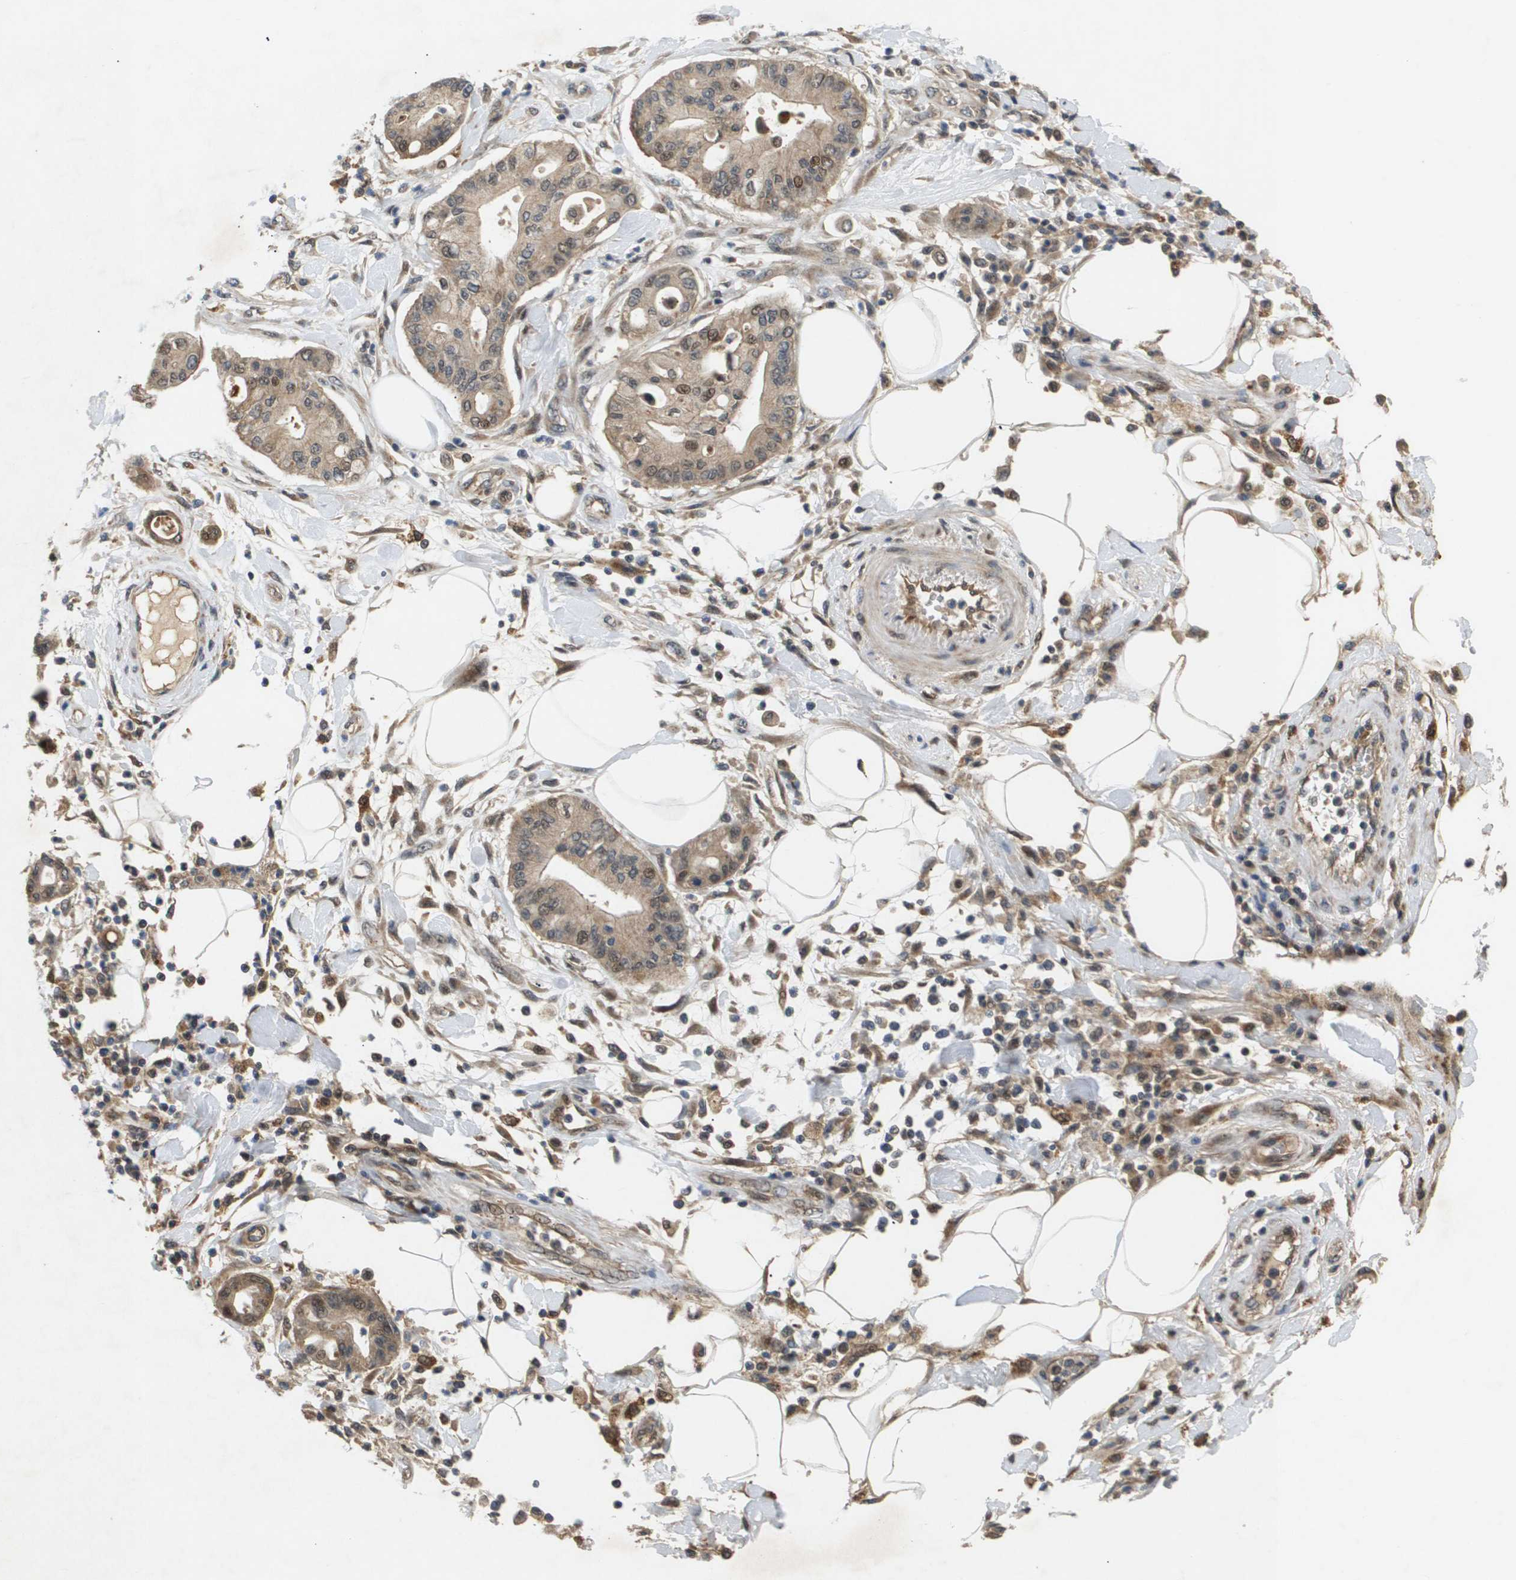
{"staining": {"intensity": "weak", "quantity": ">75%", "location": "cytoplasmic/membranous,nuclear"}, "tissue": "pancreatic cancer", "cell_type": "Tumor cells", "image_type": "cancer", "snomed": [{"axis": "morphology", "description": "Adenocarcinoma, NOS"}, {"axis": "morphology", "description": "Adenocarcinoma, metastatic, NOS"}, {"axis": "topography", "description": "Lymph node"}, {"axis": "topography", "description": "Pancreas"}, {"axis": "topography", "description": "Duodenum"}], "caption": "The photomicrograph reveals staining of pancreatic cancer (adenocarcinoma), revealing weak cytoplasmic/membranous and nuclear protein positivity (brown color) within tumor cells.", "gene": "PDGFB", "patient": {"sex": "female", "age": 64}}